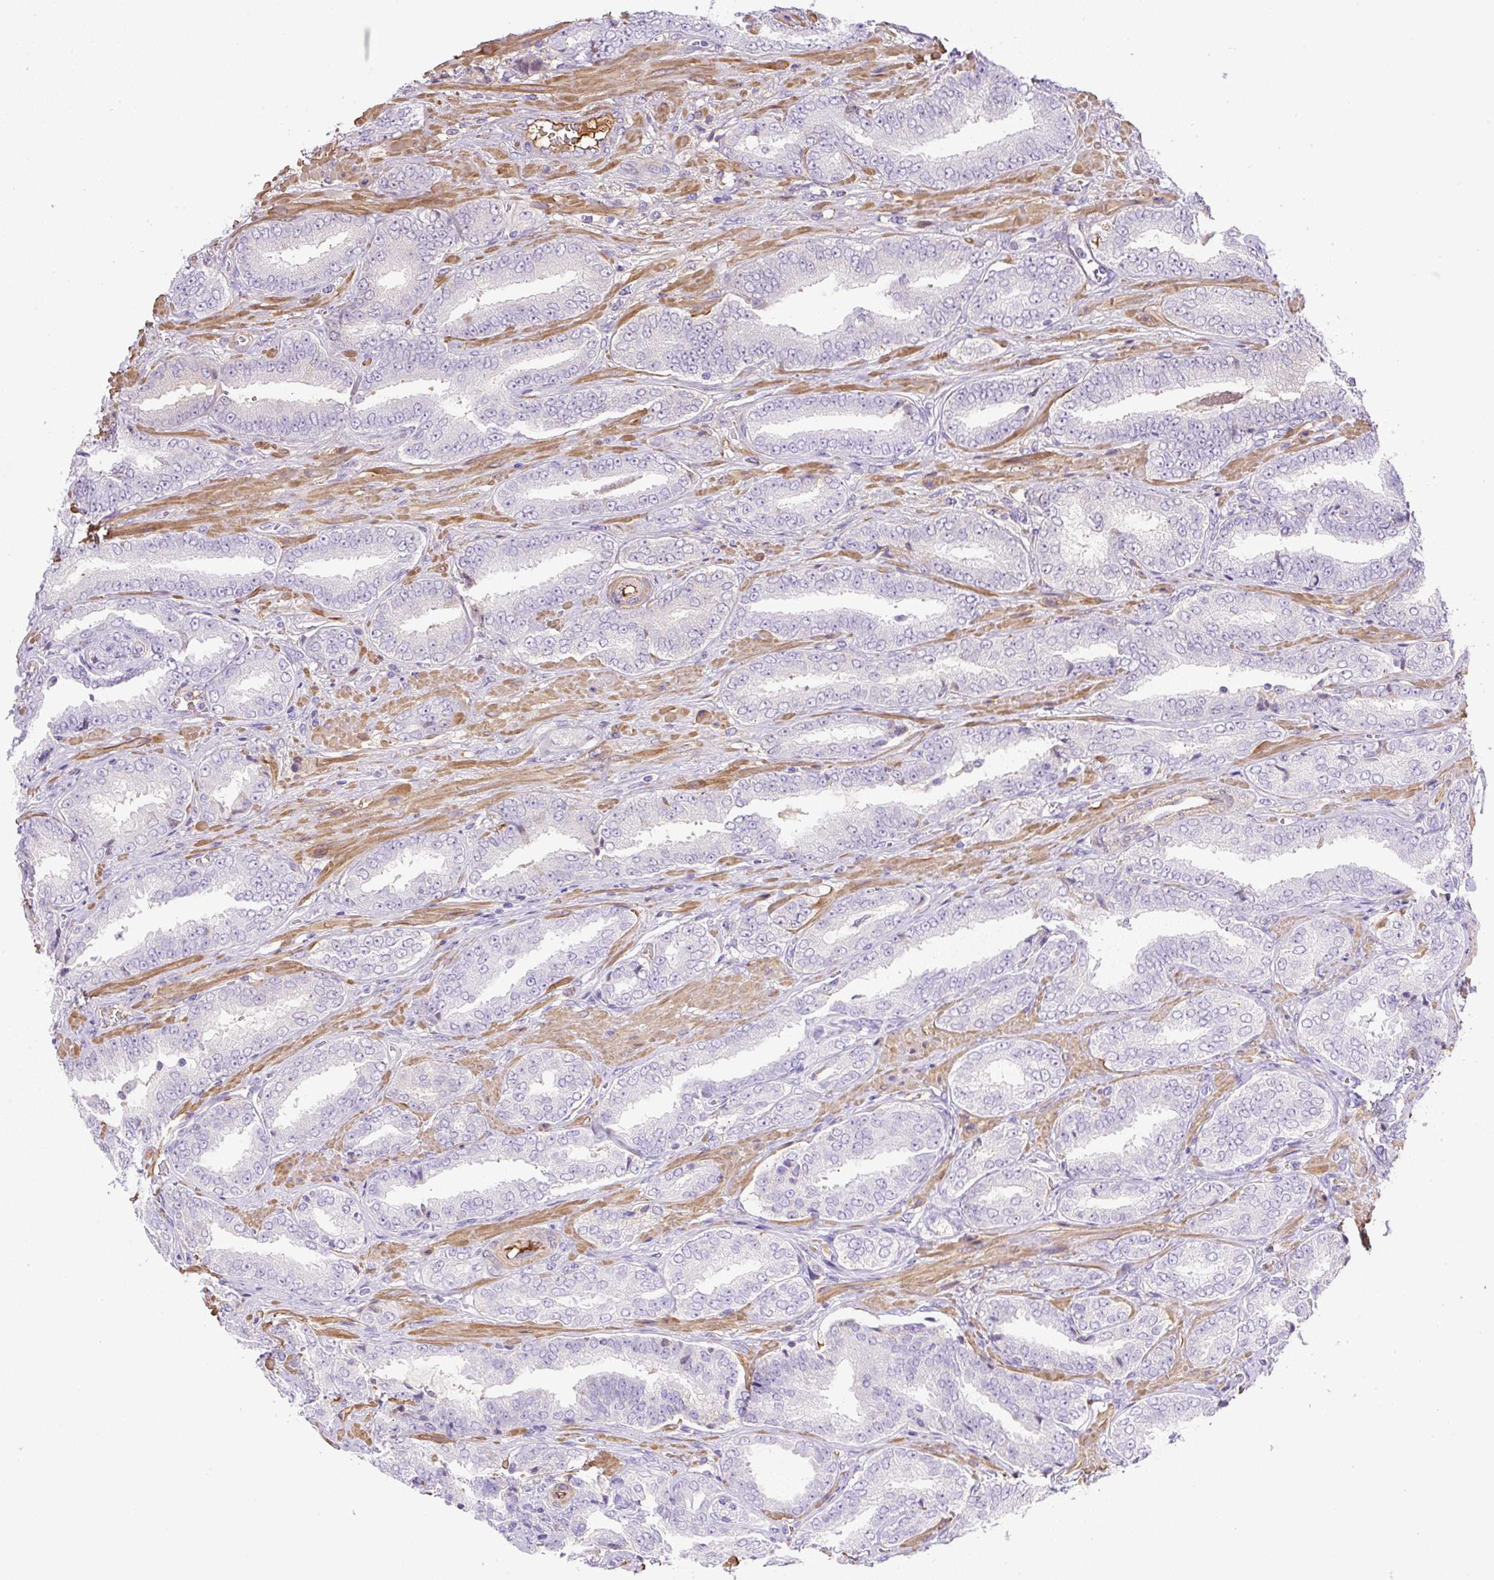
{"staining": {"intensity": "negative", "quantity": "none", "location": "none"}, "tissue": "prostate cancer", "cell_type": "Tumor cells", "image_type": "cancer", "snomed": [{"axis": "morphology", "description": "Adenocarcinoma, High grade"}, {"axis": "topography", "description": "Prostate"}], "caption": "Protein analysis of prostate cancer exhibits no significant staining in tumor cells. (DAB IHC, high magnification).", "gene": "TDRD15", "patient": {"sex": "male", "age": 72}}